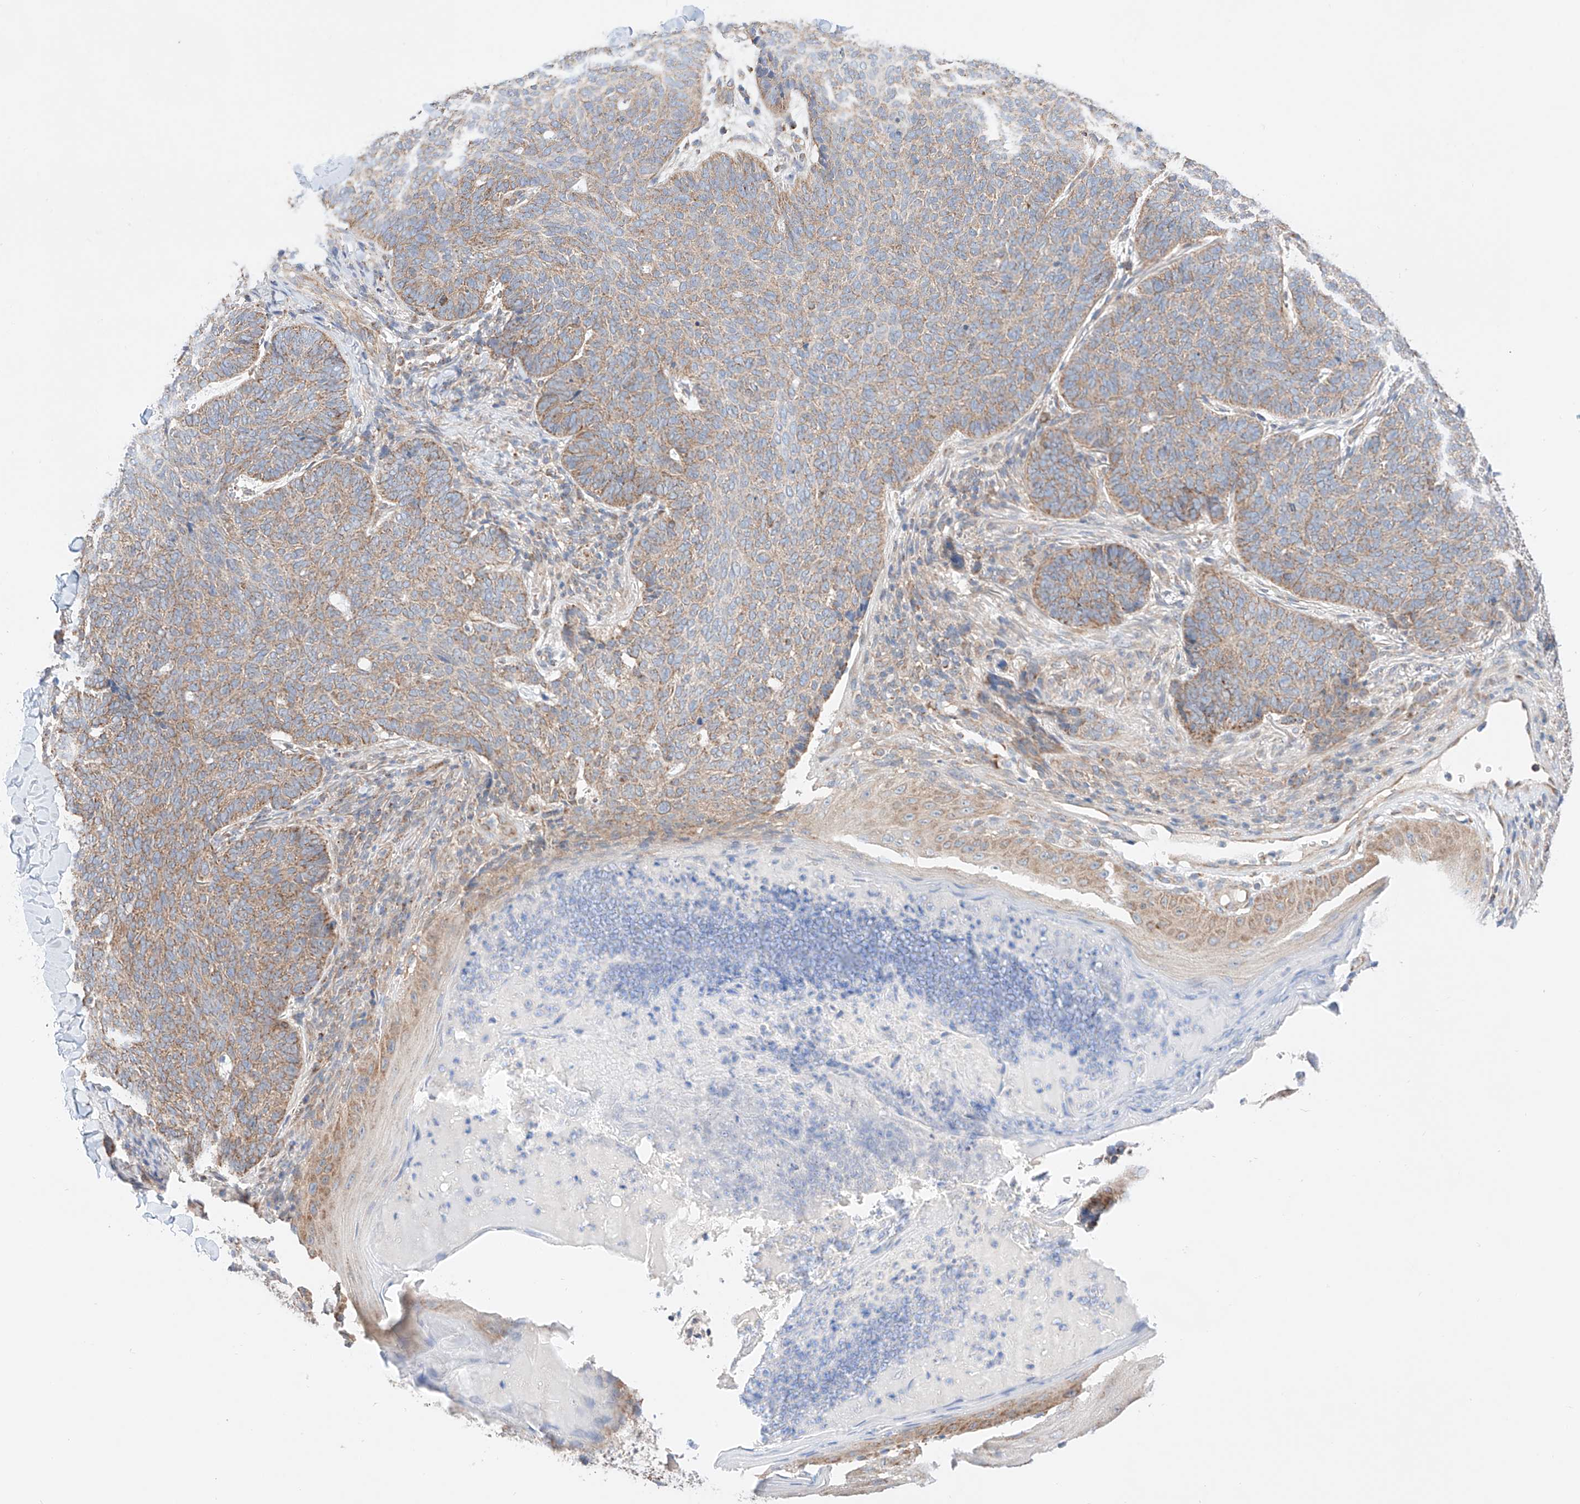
{"staining": {"intensity": "moderate", "quantity": ">75%", "location": "cytoplasmic/membranous"}, "tissue": "skin cancer", "cell_type": "Tumor cells", "image_type": "cancer", "snomed": [{"axis": "morphology", "description": "Normal tissue, NOS"}, {"axis": "morphology", "description": "Basal cell carcinoma"}, {"axis": "topography", "description": "Skin"}], "caption": "High-magnification brightfield microscopy of skin cancer (basal cell carcinoma) stained with DAB (brown) and counterstained with hematoxylin (blue). tumor cells exhibit moderate cytoplasmic/membranous staining is present in about>75% of cells.", "gene": "KTI12", "patient": {"sex": "male", "age": 50}}